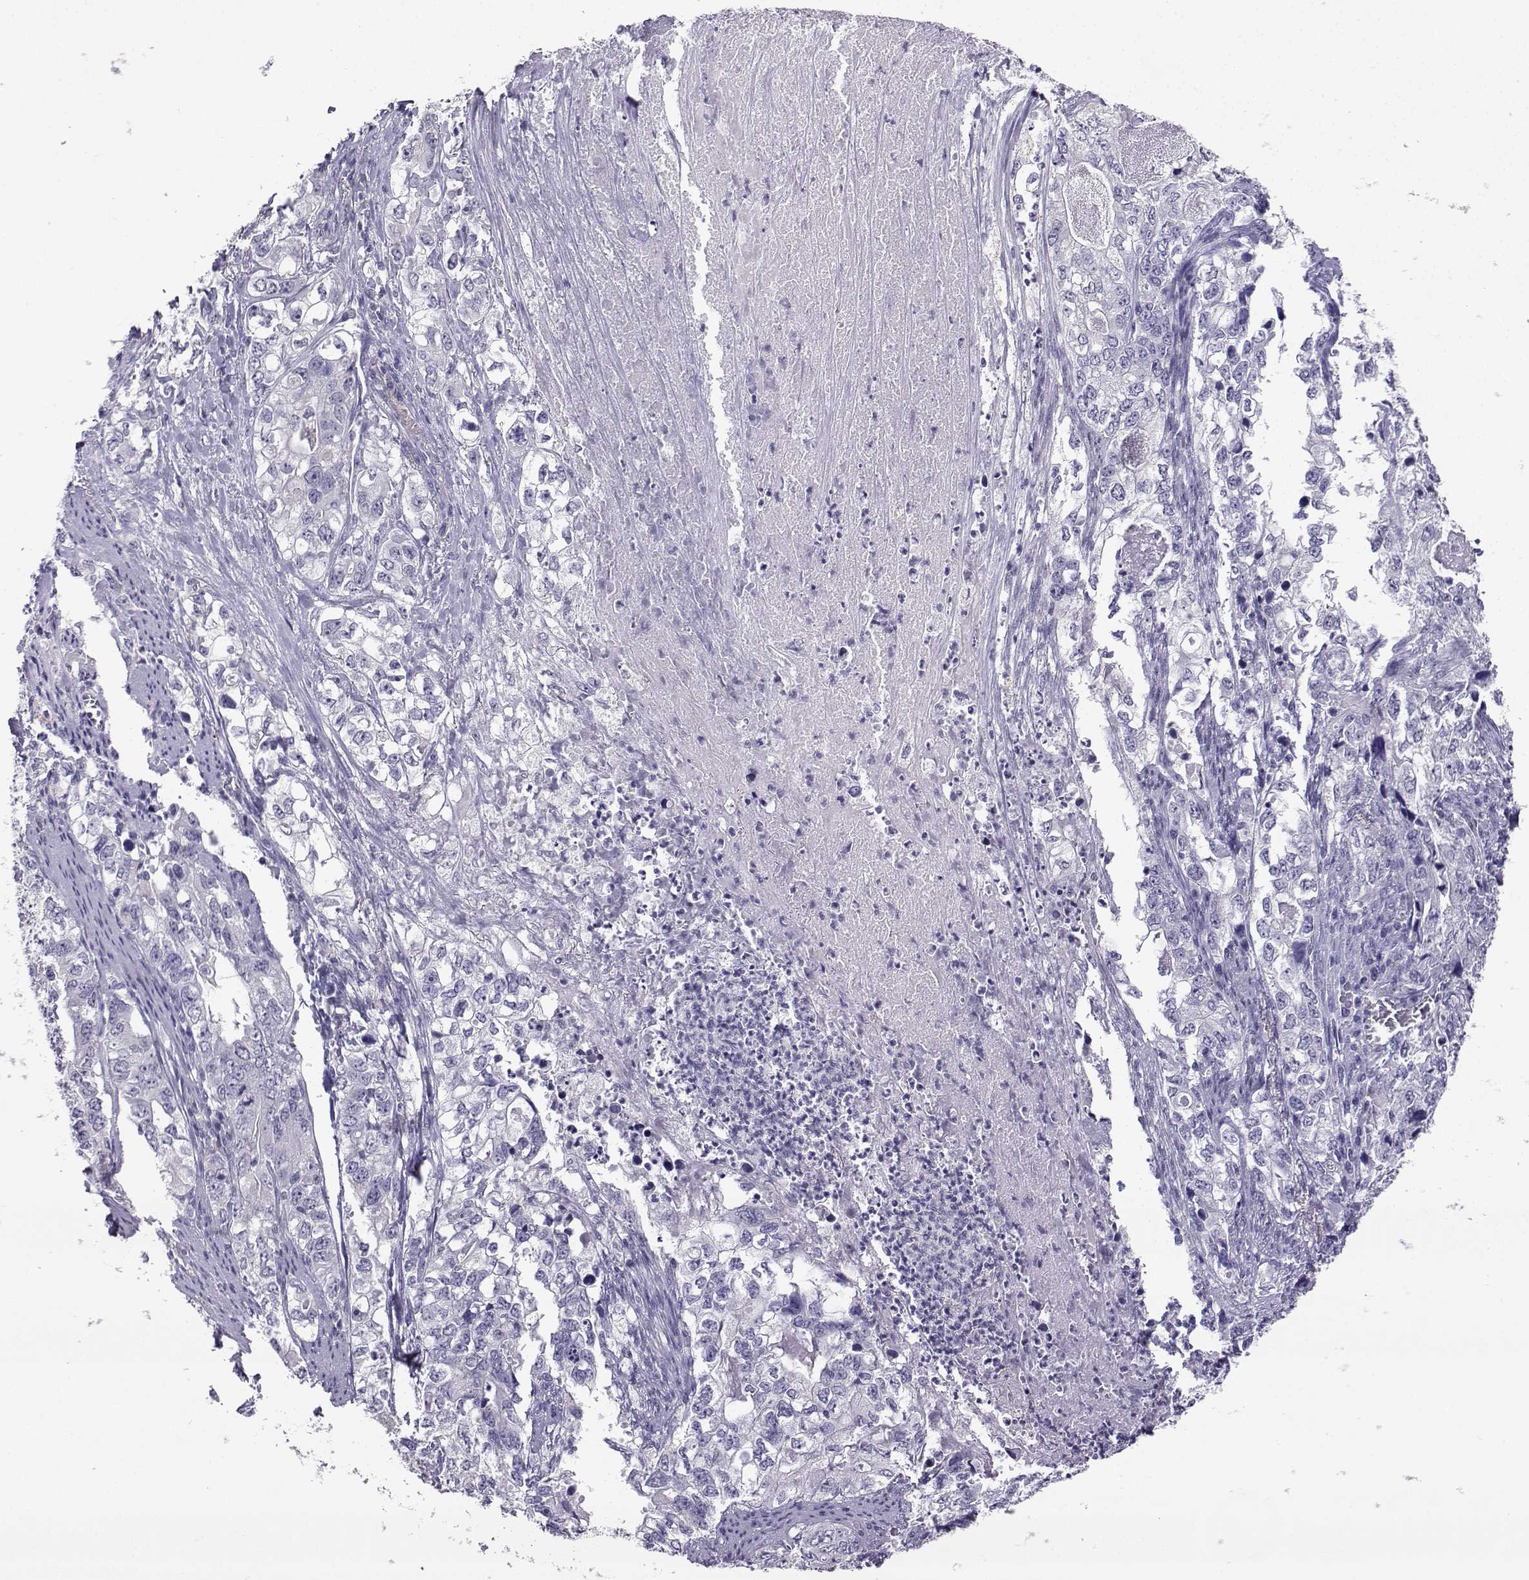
{"staining": {"intensity": "negative", "quantity": "none", "location": "none"}, "tissue": "stomach cancer", "cell_type": "Tumor cells", "image_type": "cancer", "snomed": [{"axis": "morphology", "description": "Adenocarcinoma, NOS"}, {"axis": "topography", "description": "Stomach, lower"}], "caption": "Photomicrograph shows no protein positivity in tumor cells of adenocarcinoma (stomach) tissue.", "gene": "TBR1", "patient": {"sex": "female", "age": 72}}